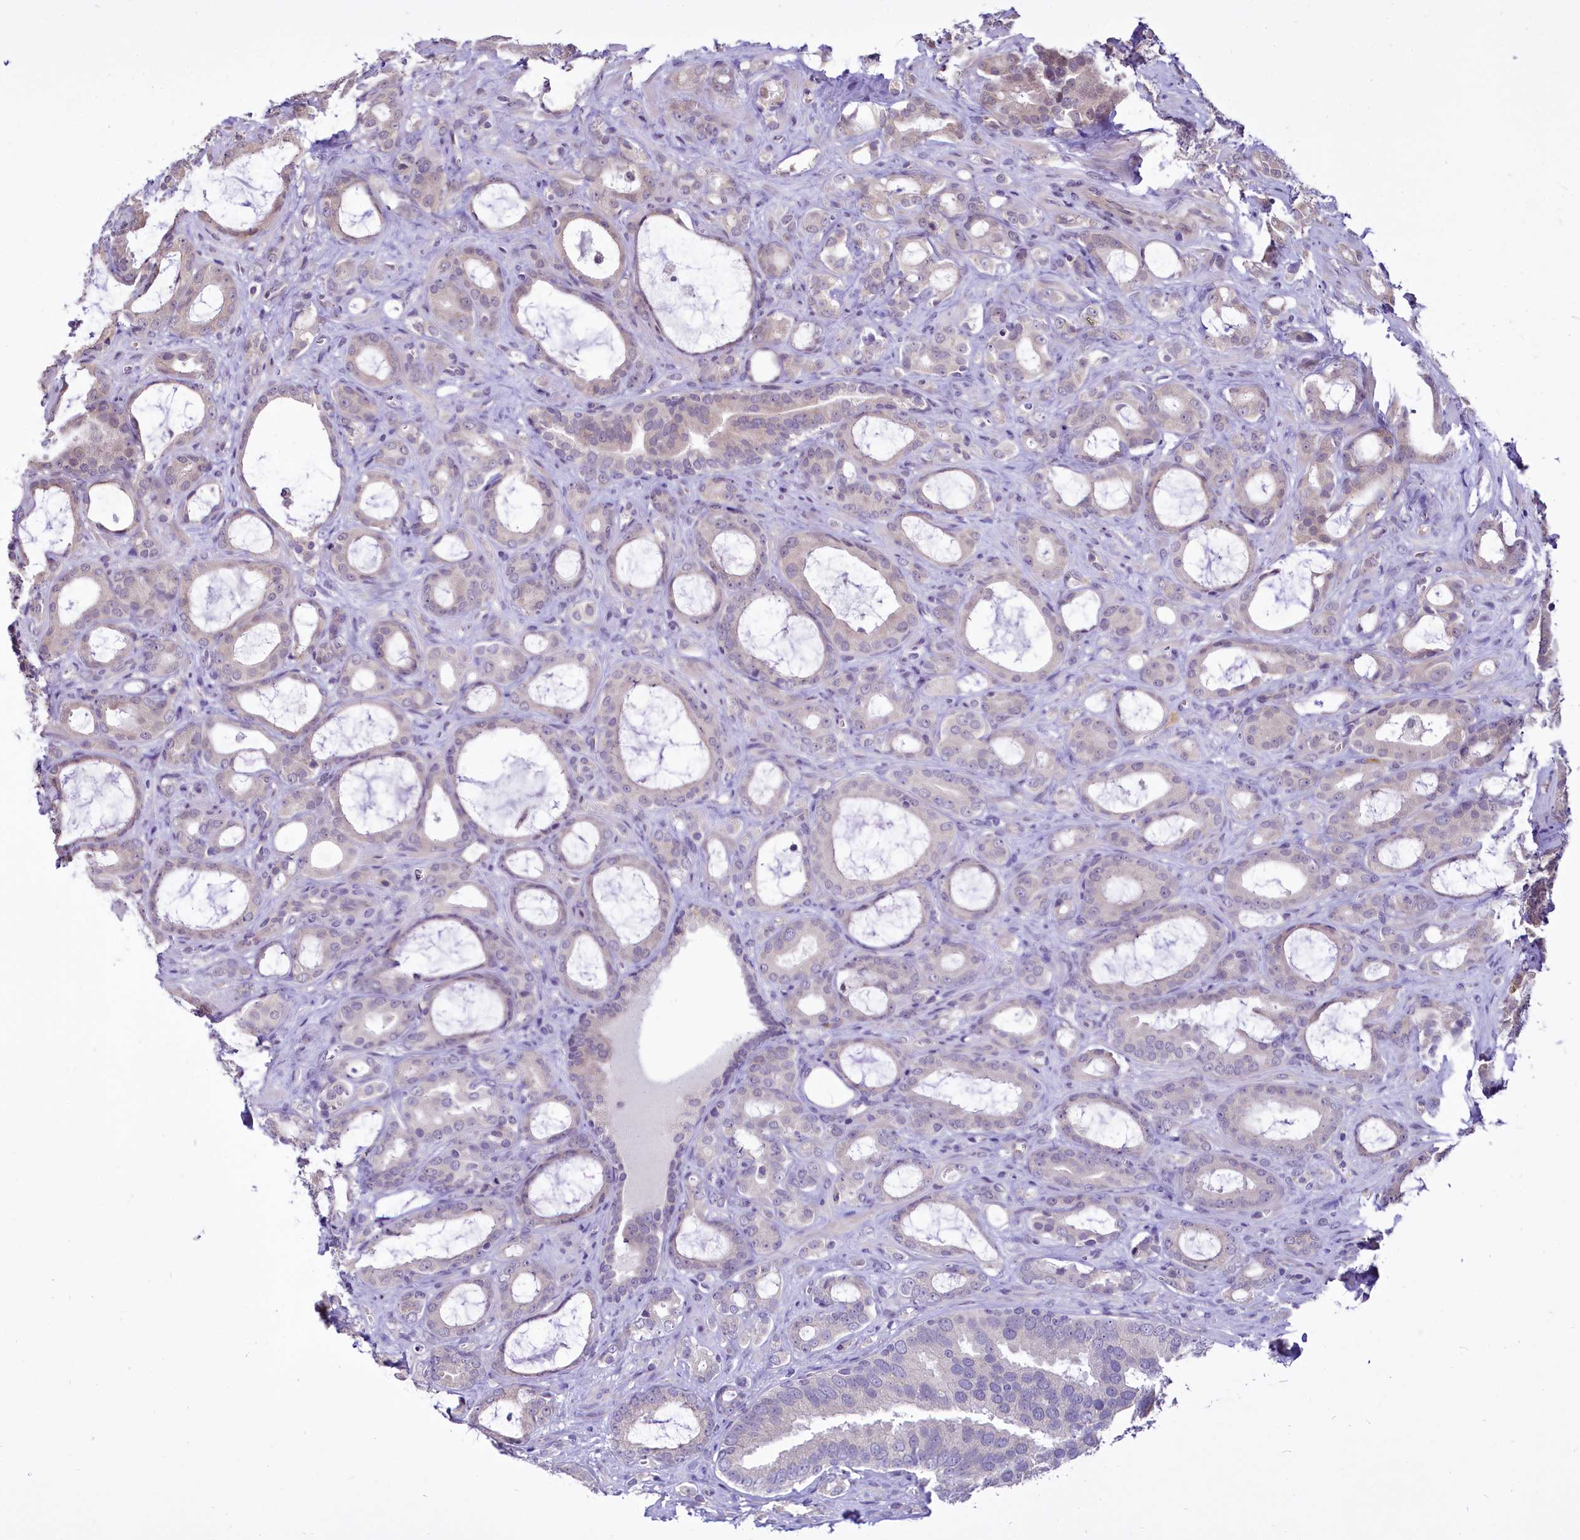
{"staining": {"intensity": "negative", "quantity": "none", "location": "none"}, "tissue": "prostate cancer", "cell_type": "Tumor cells", "image_type": "cancer", "snomed": [{"axis": "morphology", "description": "Adenocarcinoma, High grade"}, {"axis": "topography", "description": "Prostate"}], "caption": "Human prostate high-grade adenocarcinoma stained for a protein using immunohistochemistry (IHC) displays no positivity in tumor cells.", "gene": "BANK1", "patient": {"sex": "male", "age": 72}}